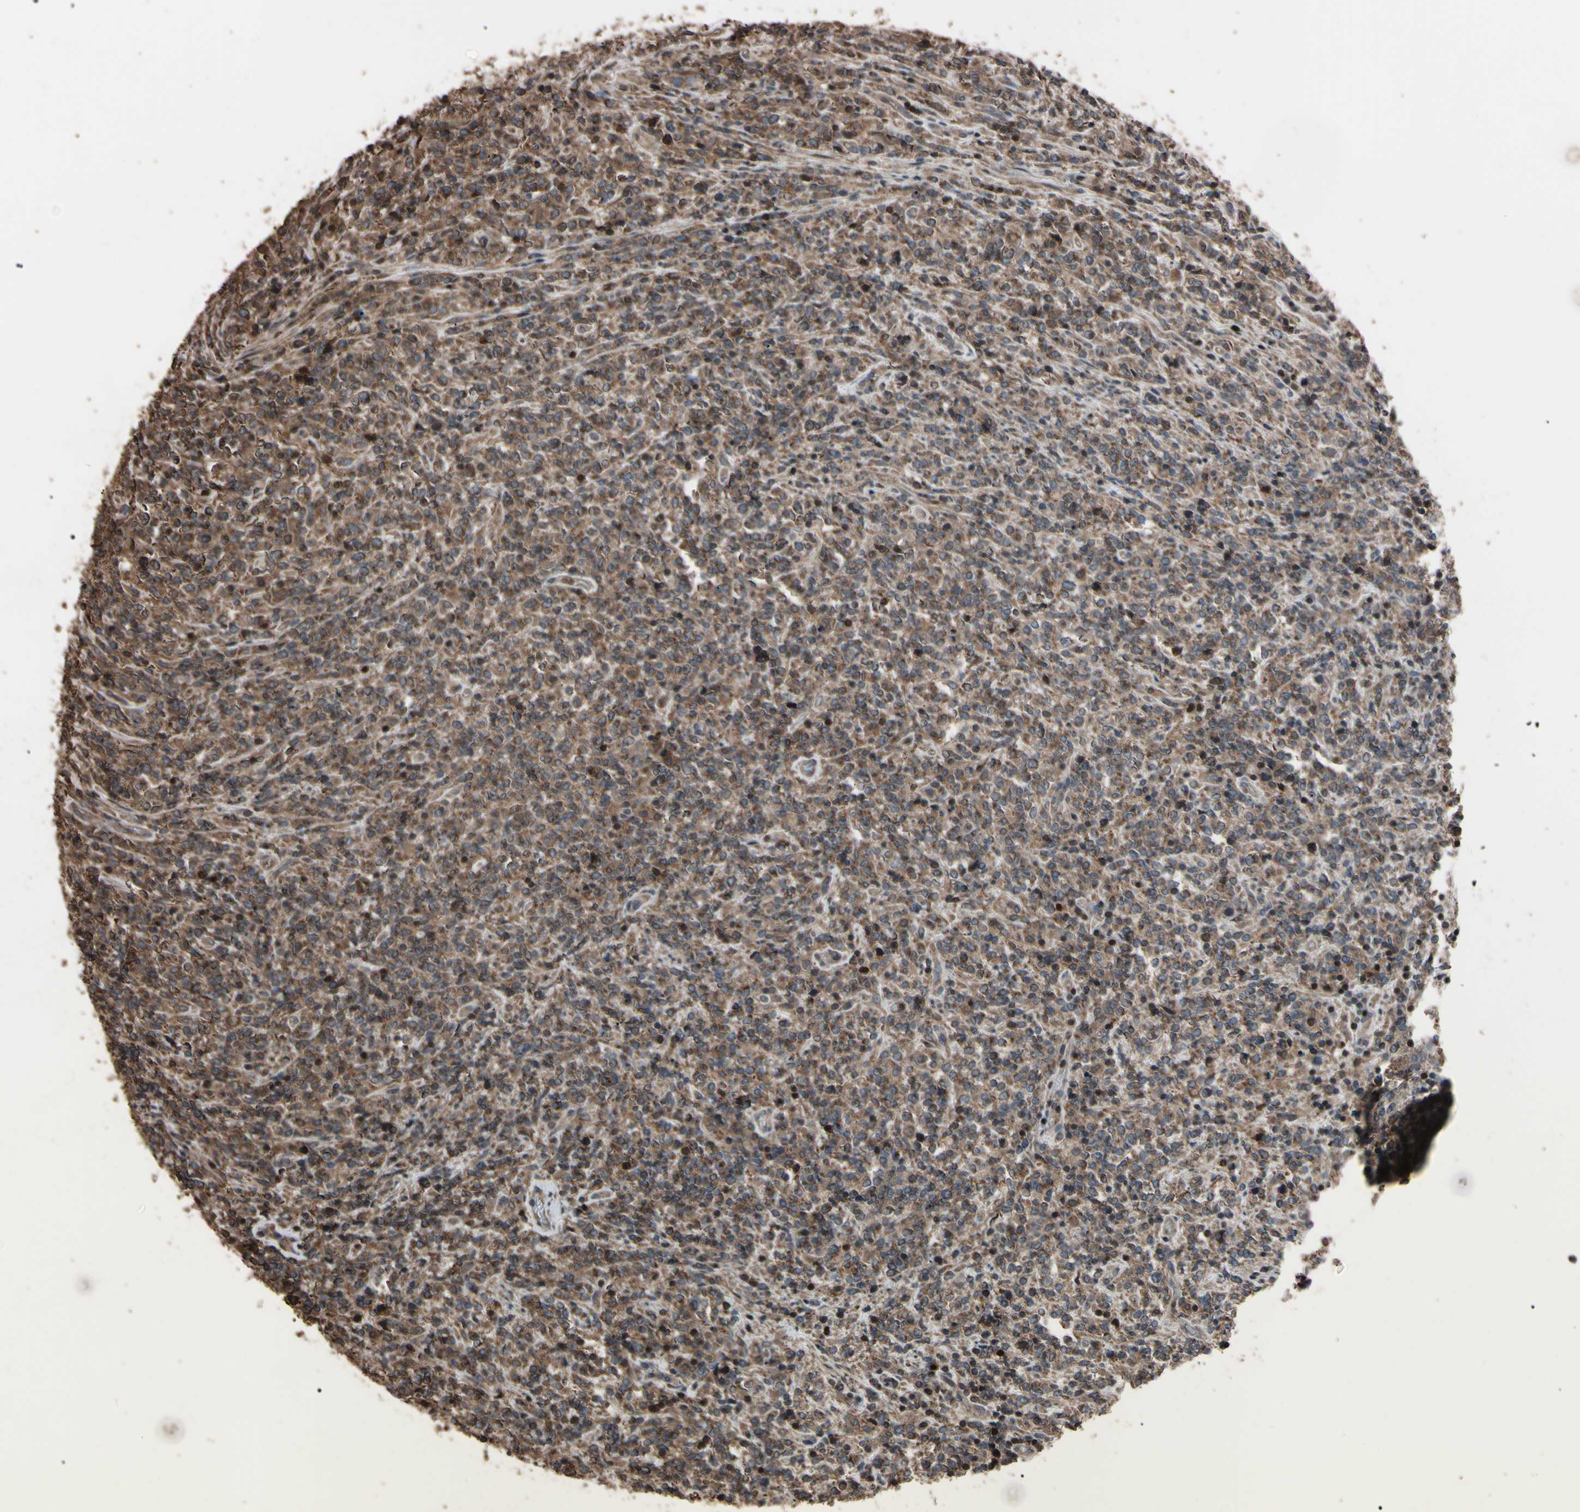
{"staining": {"intensity": "moderate", "quantity": ">75%", "location": "cytoplasmic/membranous"}, "tissue": "lymphoma", "cell_type": "Tumor cells", "image_type": "cancer", "snomed": [{"axis": "morphology", "description": "Malignant lymphoma, non-Hodgkin's type, High grade"}, {"axis": "topography", "description": "Soft tissue"}], "caption": "This image demonstrates immunohistochemistry staining of lymphoma, with medium moderate cytoplasmic/membranous staining in about >75% of tumor cells.", "gene": "TNFRSF1A", "patient": {"sex": "male", "age": 18}}